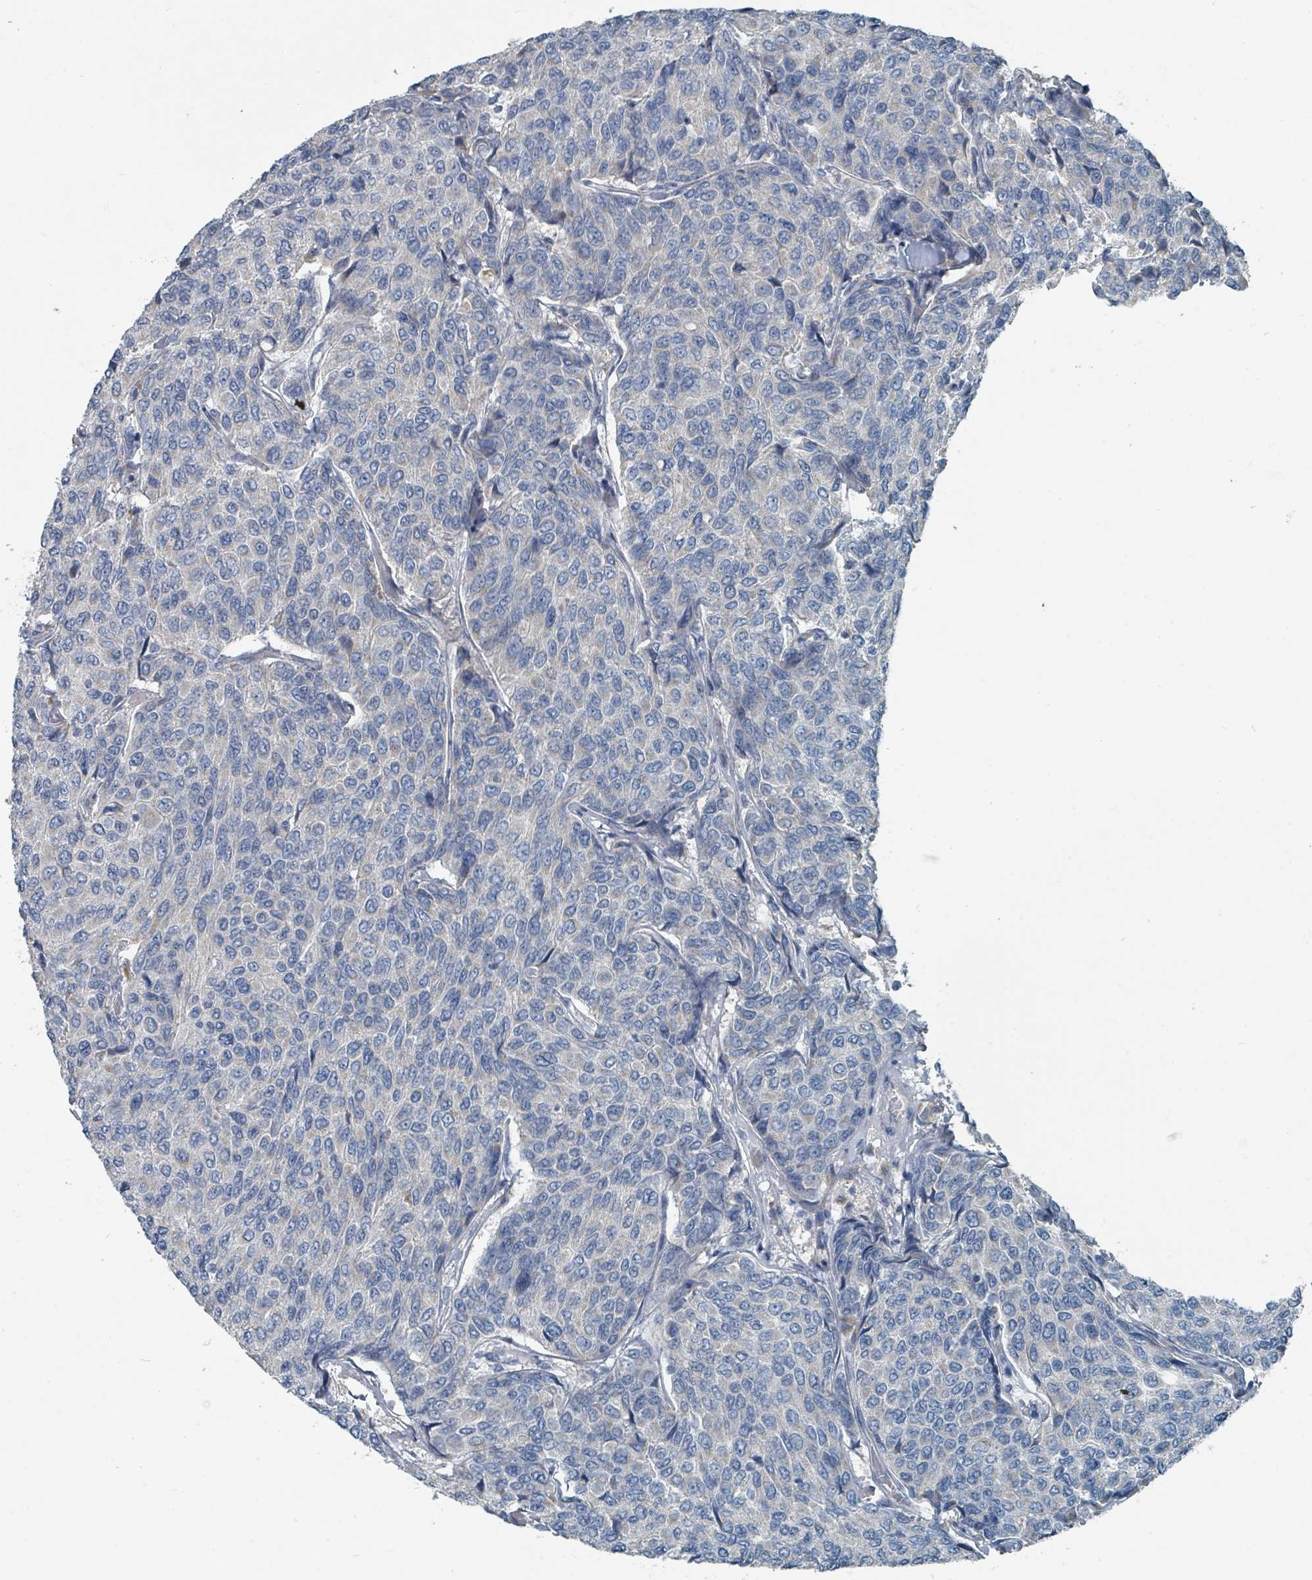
{"staining": {"intensity": "negative", "quantity": "none", "location": "none"}, "tissue": "breast cancer", "cell_type": "Tumor cells", "image_type": "cancer", "snomed": [{"axis": "morphology", "description": "Duct carcinoma"}, {"axis": "topography", "description": "Breast"}], "caption": "The micrograph shows no staining of tumor cells in invasive ductal carcinoma (breast).", "gene": "RASA4", "patient": {"sex": "female", "age": 55}}